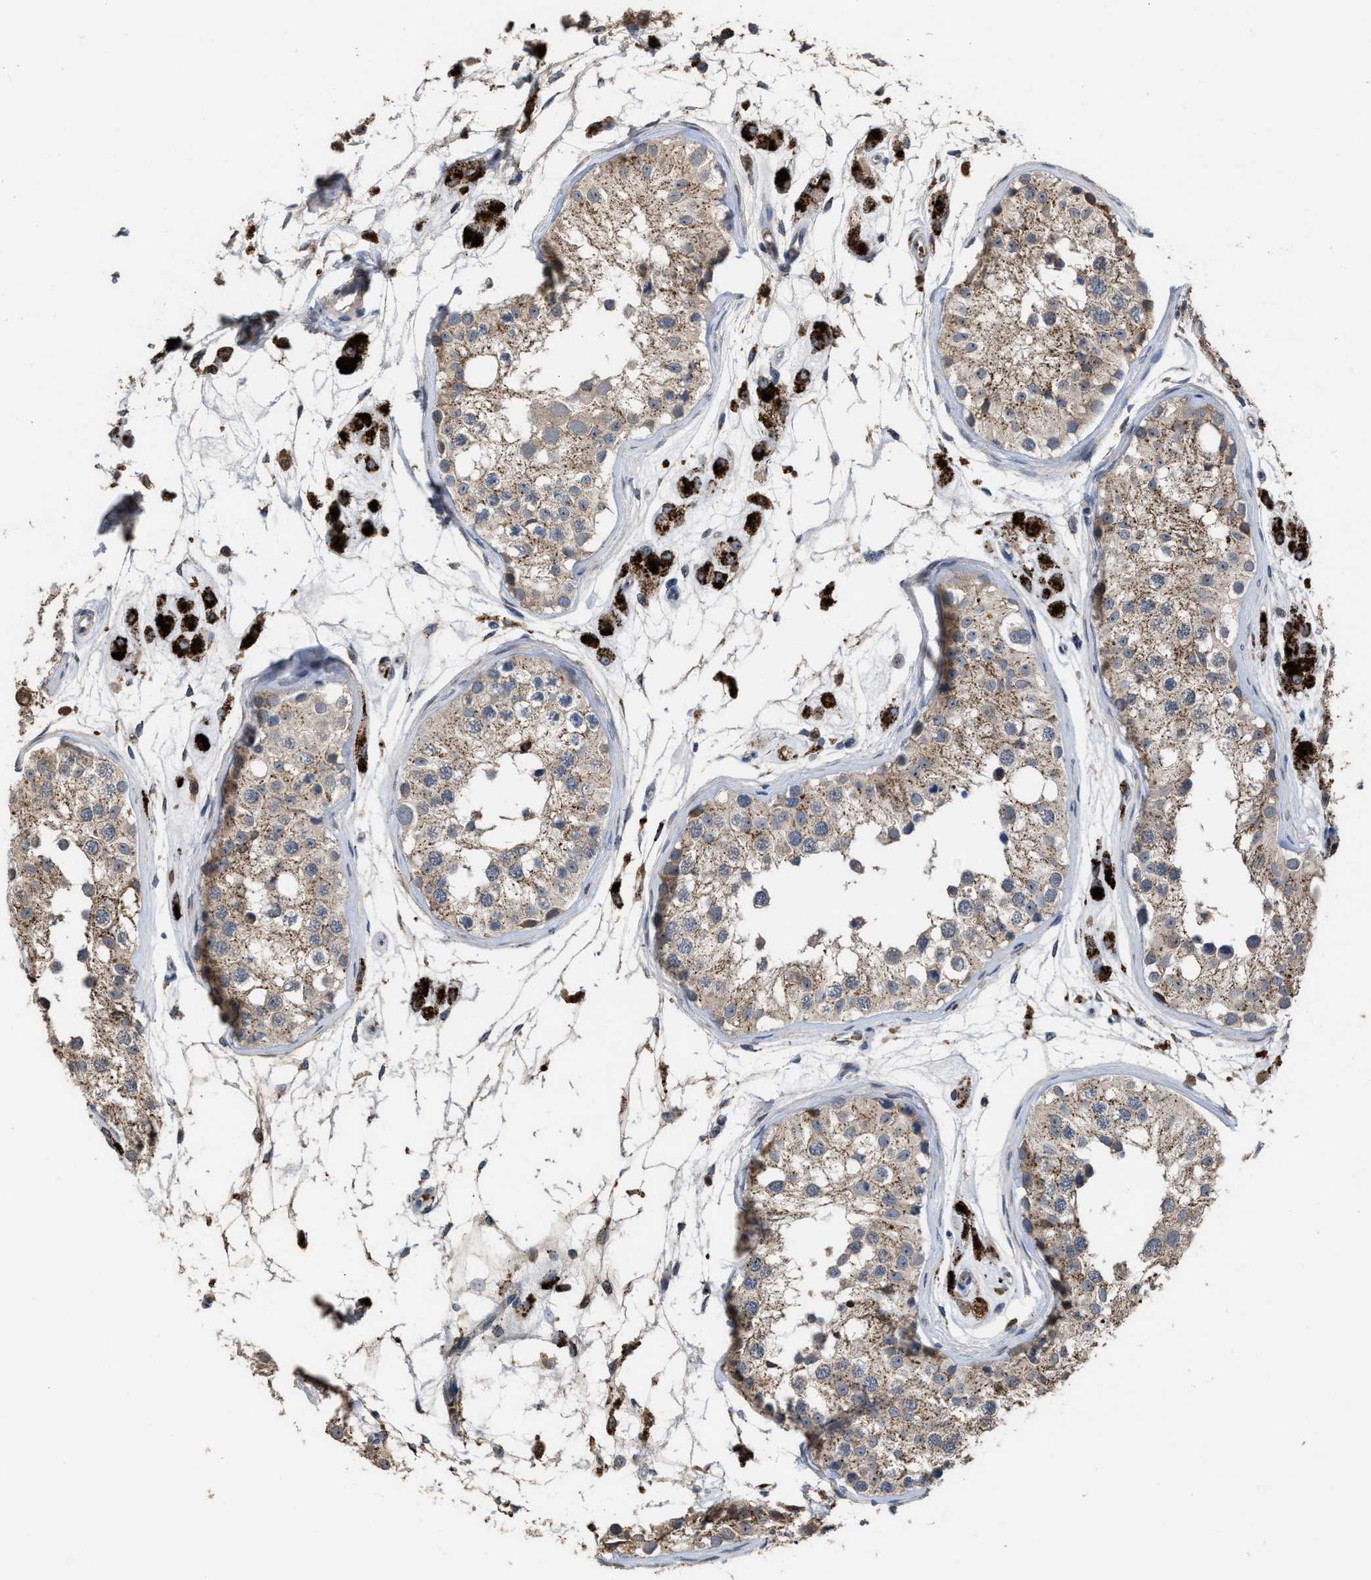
{"staining": {"intensity": "weak", "quantity": ">75%", "location": "cytoplasmic/membranous"}, "tissue": "testis", "cell_type": "Cells in seminiferous ducts", "image_type": "normal", "snomed": [{"axis": "morphology", "description": "Normal tissue, NOS"}, {"axis": "morphology", "description": "Adenocarcinoma, metastatic, NOS"}, {"axis": "topography", "description": "Testis"}], "caption": "Immunohistochemistry (IHC) of unremarkable human testis displays low levels of weak cytoplasmic/membranous positivity in about >75% of cells in seminiferous ducts. (Brightfield microscopy of DAB IHC at high magnification).", "gene": "ELMO3", "patient": {"sex": "male", "age": 26}}